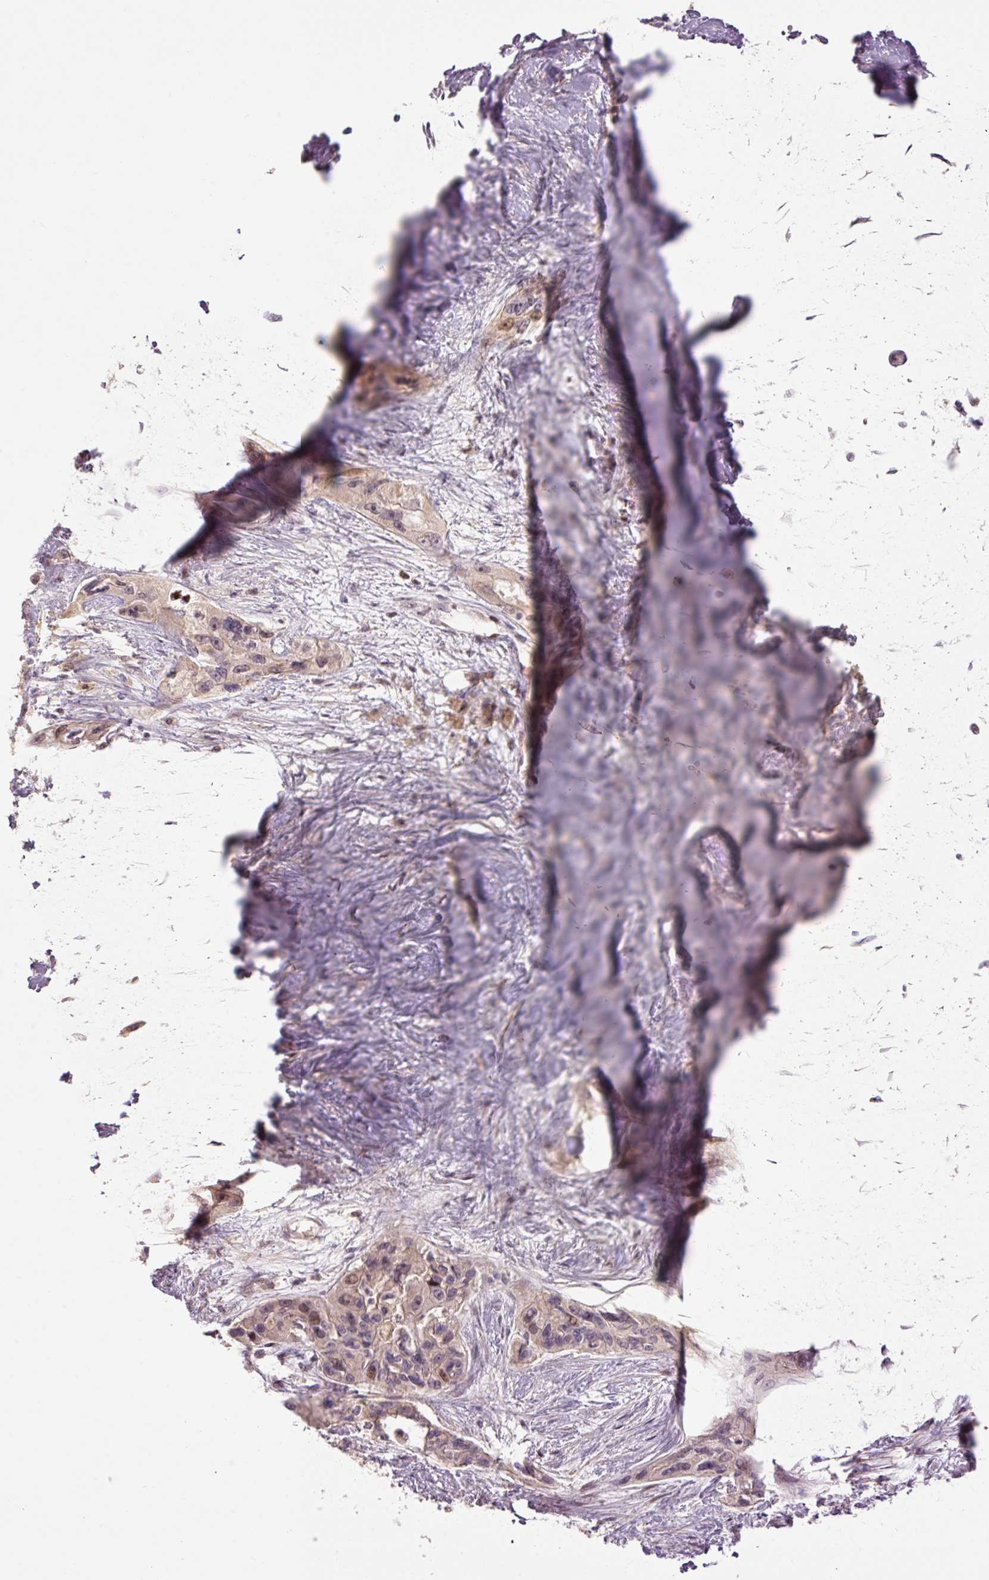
{"staining": {"intensity": "moderate", "quantity": "<25%", "location": "nuclear"}, "tissue": "pancreatic cancer", "cell_type": "Tumor cells", "image_type": "cancer", "snomed": [{"axis": "morphology", "description": "Adenocarcinoma, NOS"}, {"axis": "topography", "description": "Pancreas"}], "caption": "Pancreatic cancer (adenocarcinoma) stained with a brown dye exhibits moderate nuclear positive staining in approximately <25% of tumor cells.", "gene": "SLC29A3", "patient": {"sex": "female", "age": 50}}